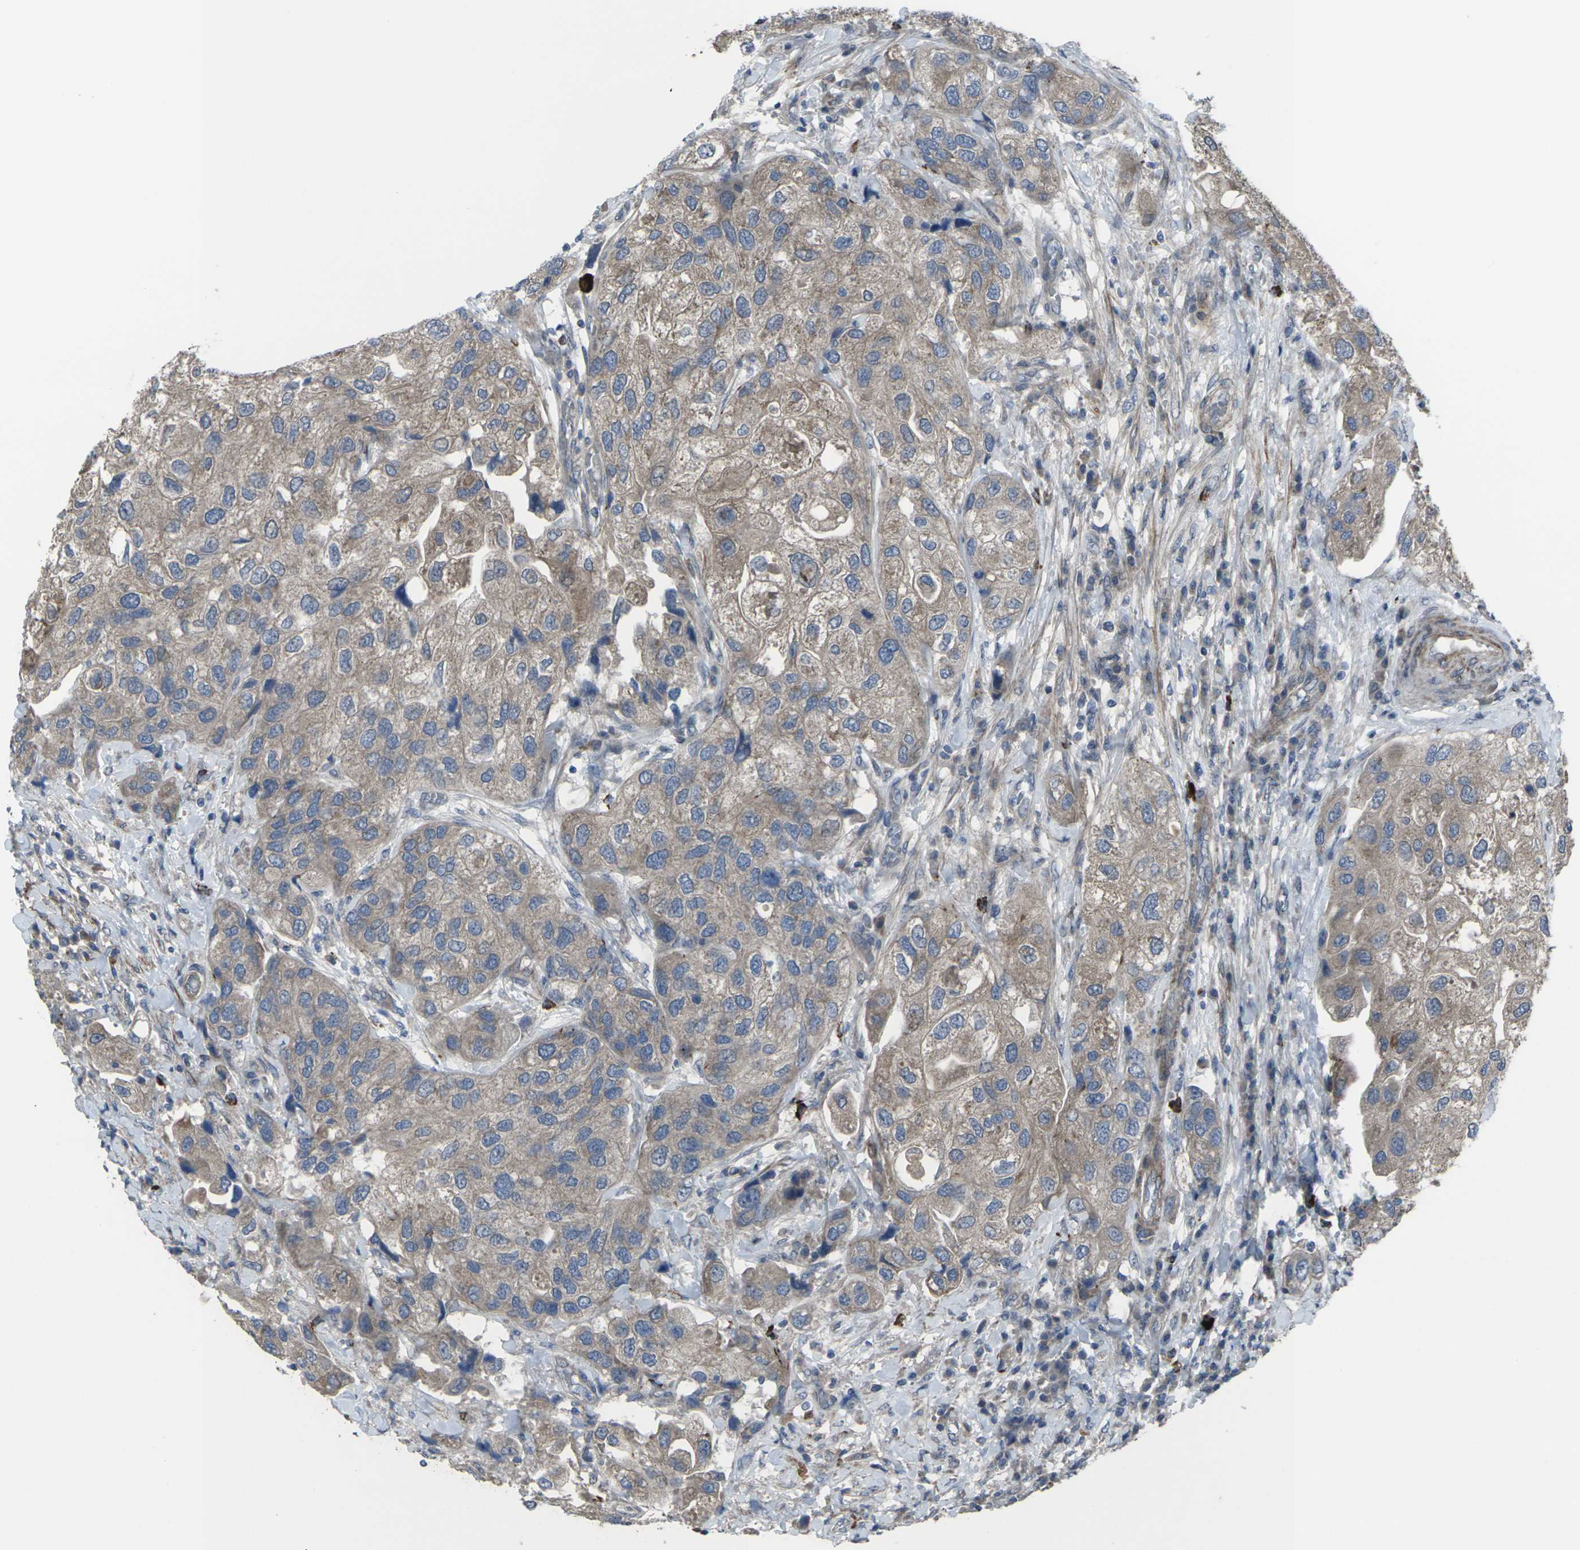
{"staining": {"intensity": "weak", "quantity": ">75%", "location": "cytoplasmic/membranous"}, "tissue": "urothelial cancer", "cell_type": "Tumor cells", "image_type": "cancer", "snomed": [{"axis": "morphology", "description": "Urothelial carcinoma, High grade"}, {"axis": "topography", "description": "Urinary bladder"}], "caption": "A brown stain labels weak cytoplasmic/membranous positivity of a protein in urothelial carcinoma (high-grade) tumor cells.", "gene": "CCR10", "patient": {"sex": "female", "age": 64}}